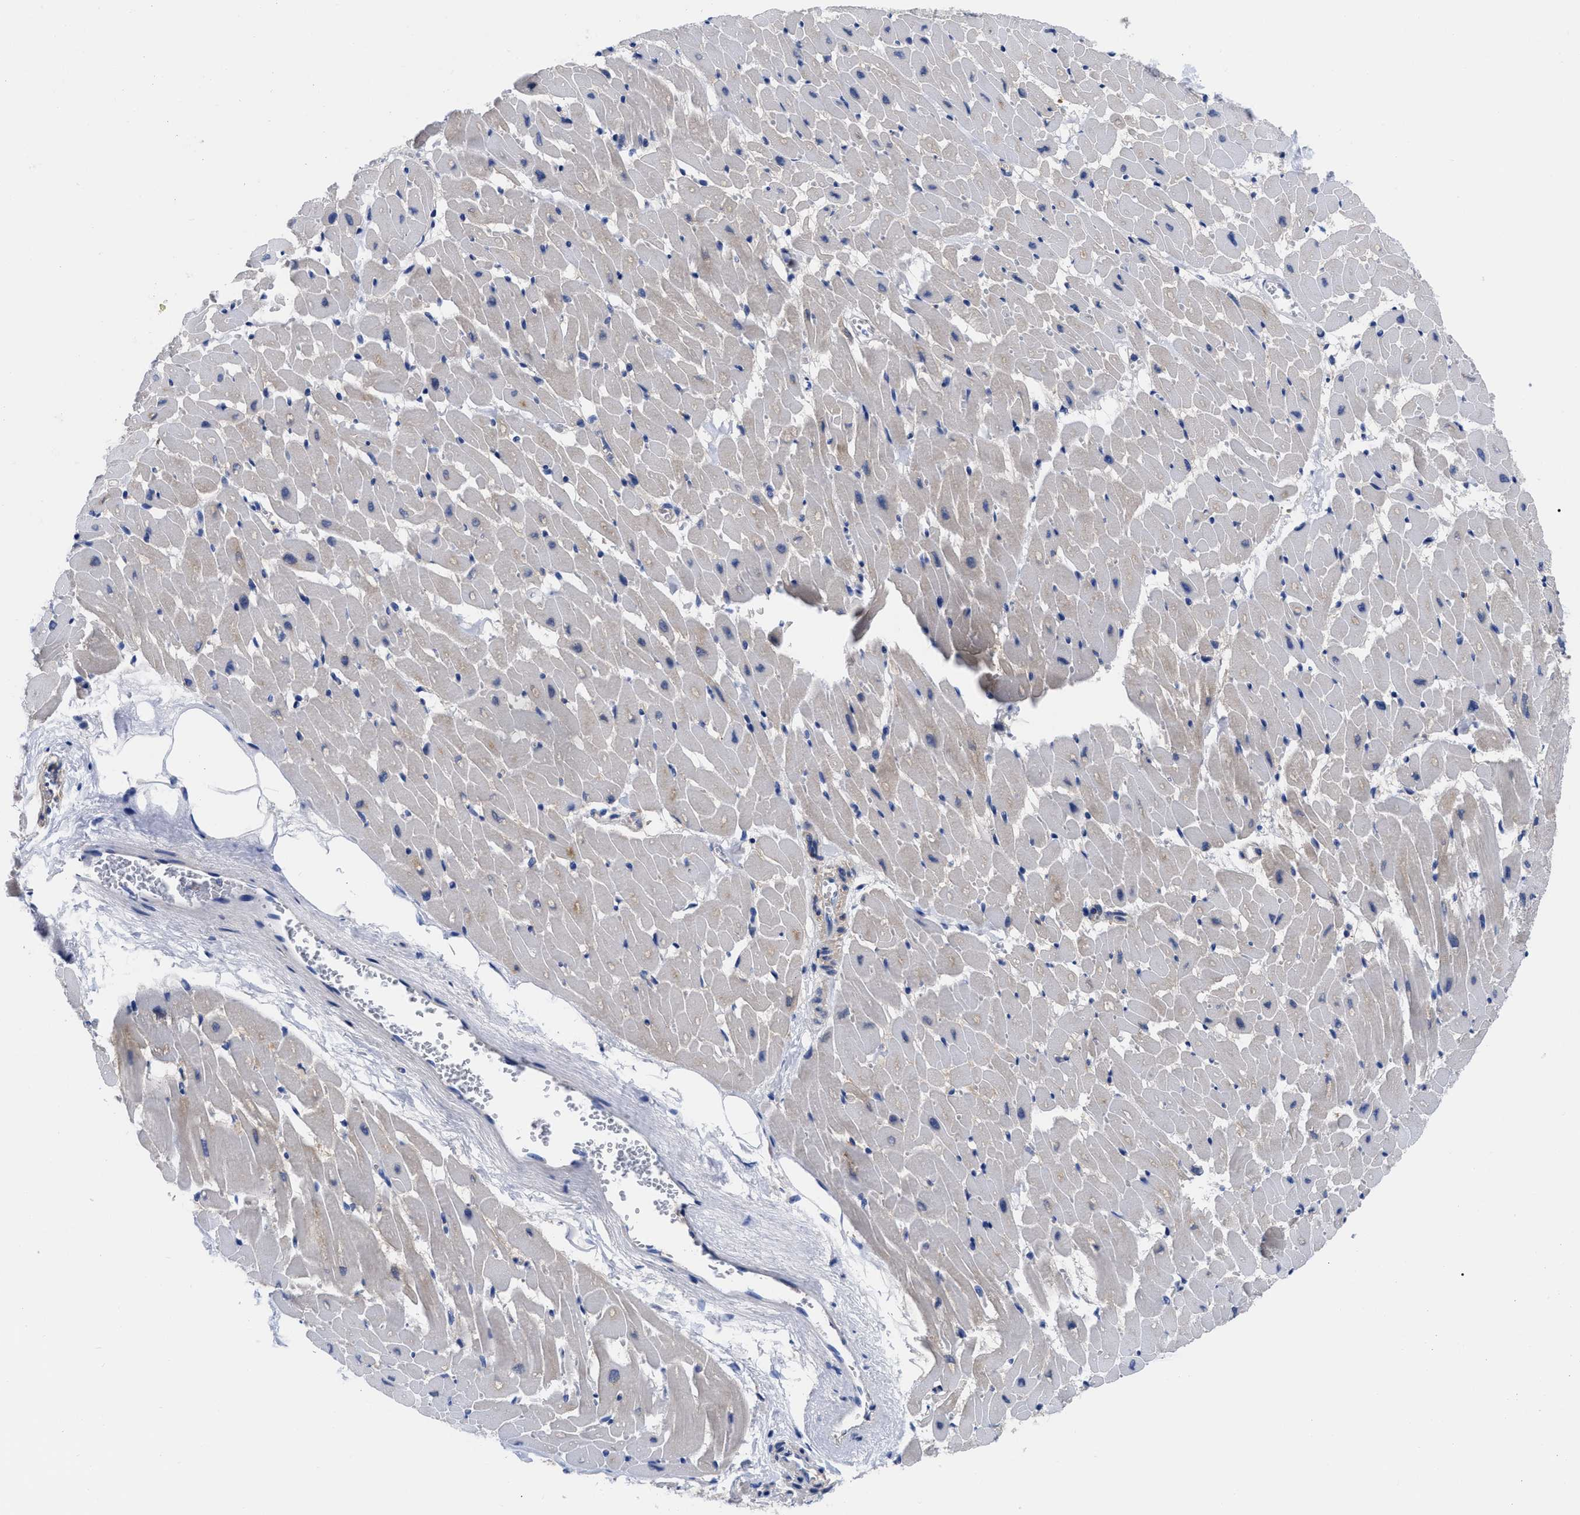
{"staining": {"intensity": "moderate", "quantity": "<25%", "location": "cytoplasmic/membranous"}, "tissue": "heart muscle", "cell_type": "Cardiomyocytes", "image_type": "normal", "snomed": [{"axis": "morphology", "description": "Normal tissue, NOS"}, {"axis": "topography", "description": "Heart"}], "caption": "Immunohistochemical staining of benign heart muscle exhibits low levels of moderate cytoplasmic/membranous staining in about <25% of cardiomyocytes.", "gene": "RBKS", "patient": {"sex": "female", "age": 19}}